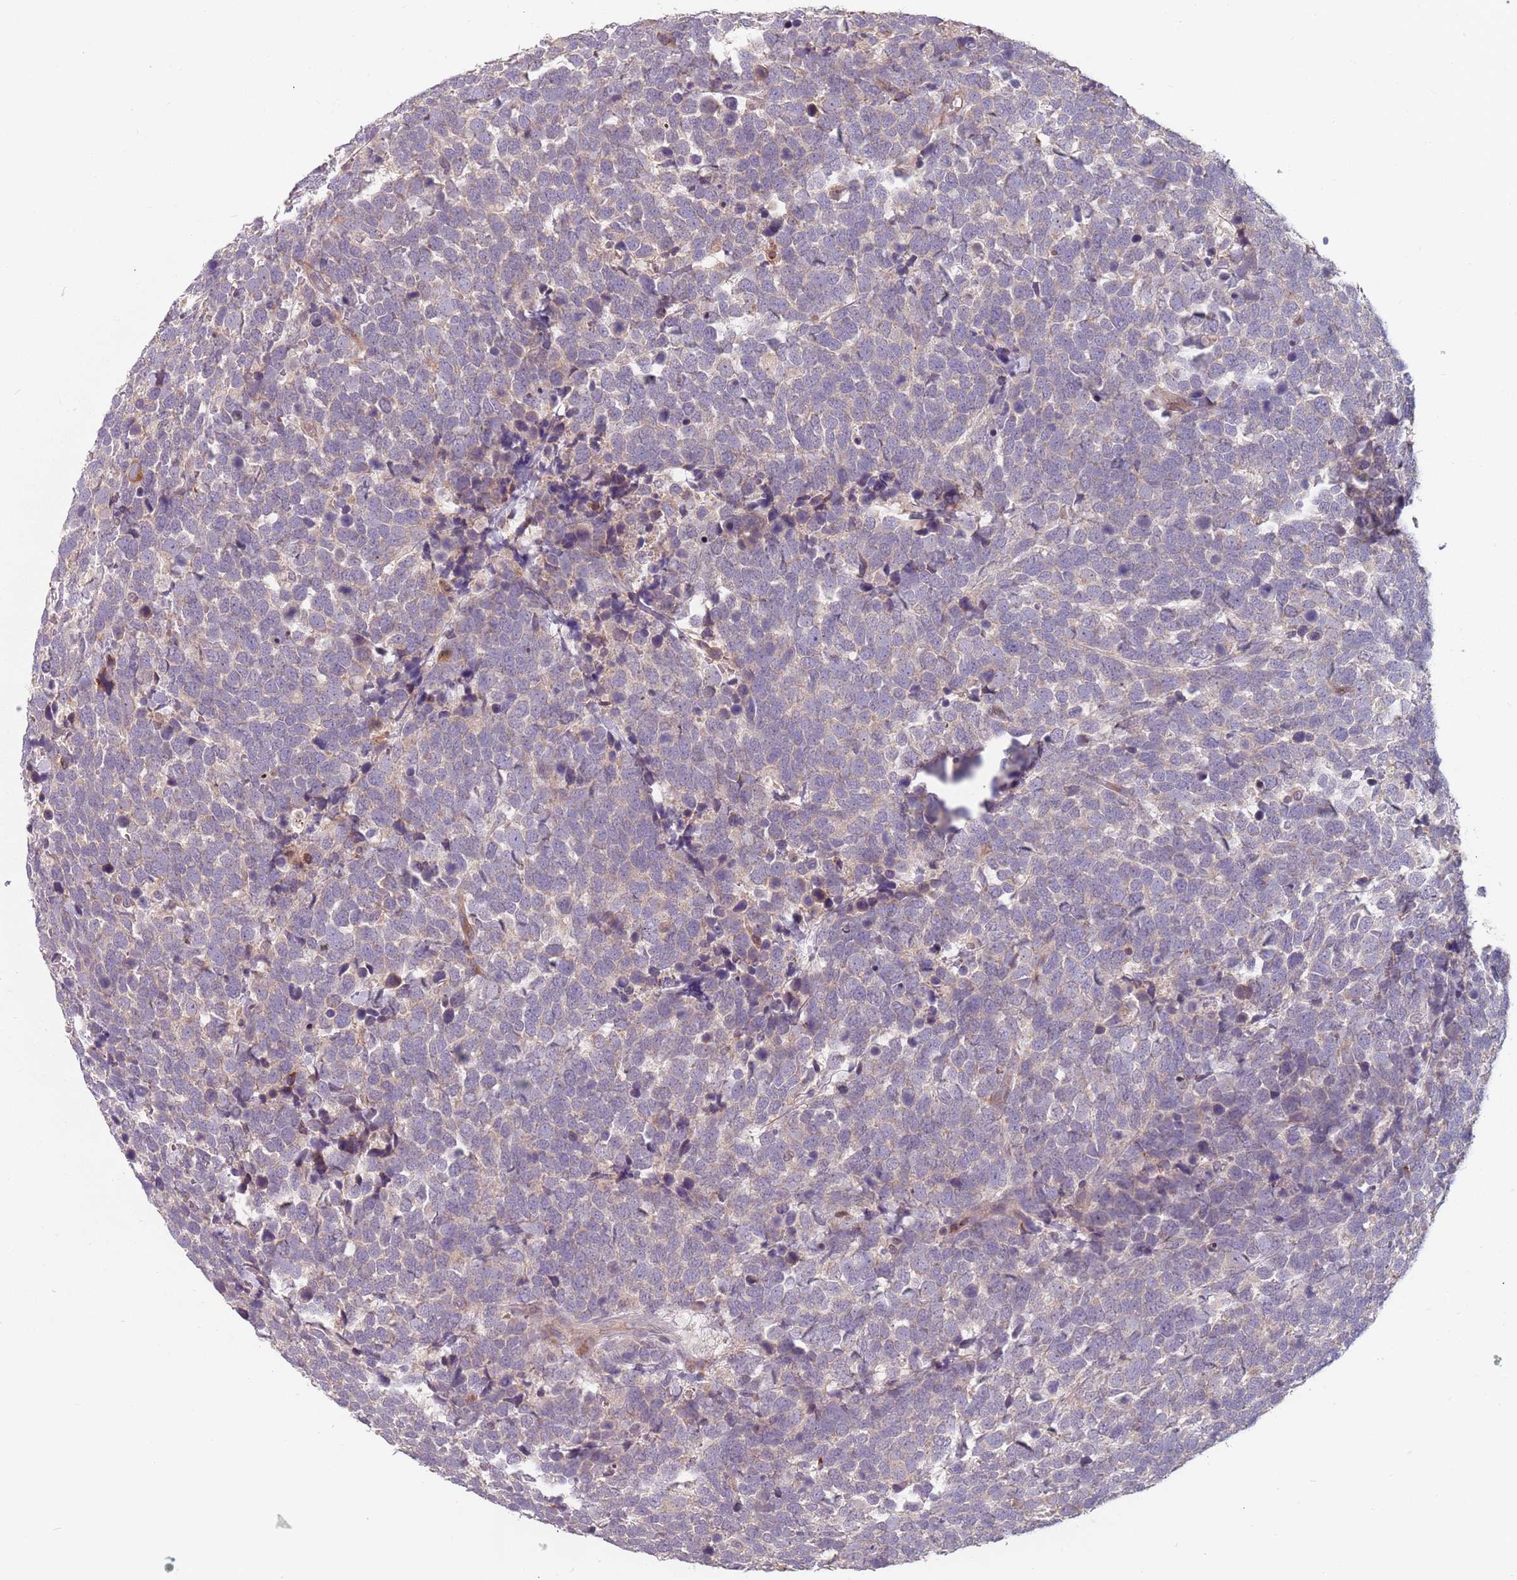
{"staining": {"intensity": "weak", "quantity": "<25%", "location": "cytoplasmic/membranous"}, "tissue": "urothelial cancer", "cell_type": "Tumor cells", "image_type": "cancer", "snomed": [{"axis": "morphology", "description": "Urothelial carcinoma, High grade"}, {"axis": "topography", "description": "Urinary bladder"}], "caption": "Image shows no significant protein staining in tumor cells of high-grade urothelial carcinoma. (DAB immunohistochemistry (IHC), high magnification).", "gene": "ADAL", "patient": {"sex": "female", "age": 82}}